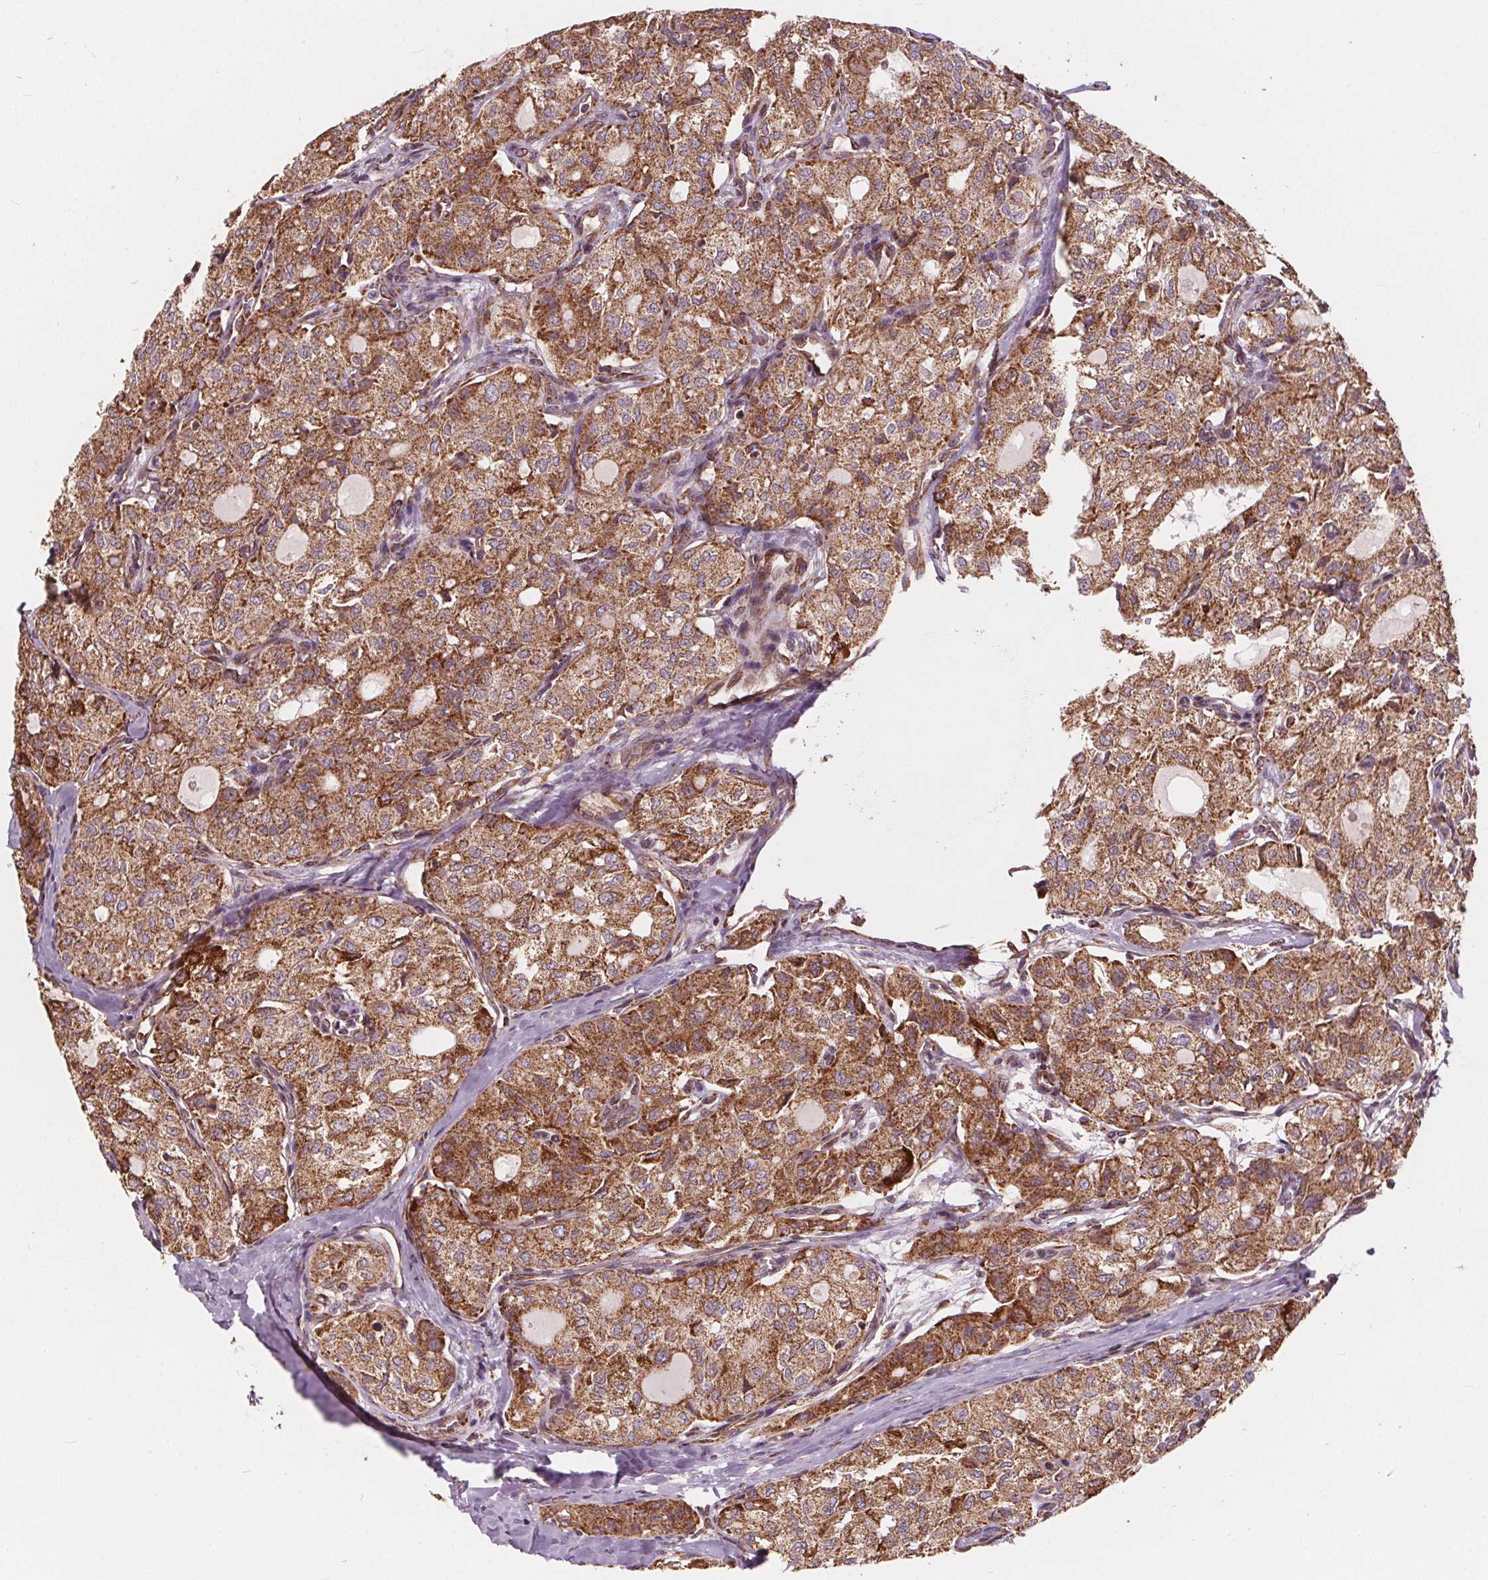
{"staining": {"intensity": "moderate", "quantity": ">75%", "location": "cytoplasmic/membranous"}, "tissue": "thyroid cancer", "cell_type": "Tumor cells", "image_type": "cancer", "snomed": [{"axis": "morphology", "description": "Follicular adenoma carcinoma, NOS"}, {"axis": "topography", "description": "Thyroid gland"}], "caption": "Human follicular adenoma carcinoma (thyroid) stained with a protein marker demonstrates moderate staining in tumor cells.", "gene": "PLSCR3", "patient": {"sex": "male", "age": 75}}